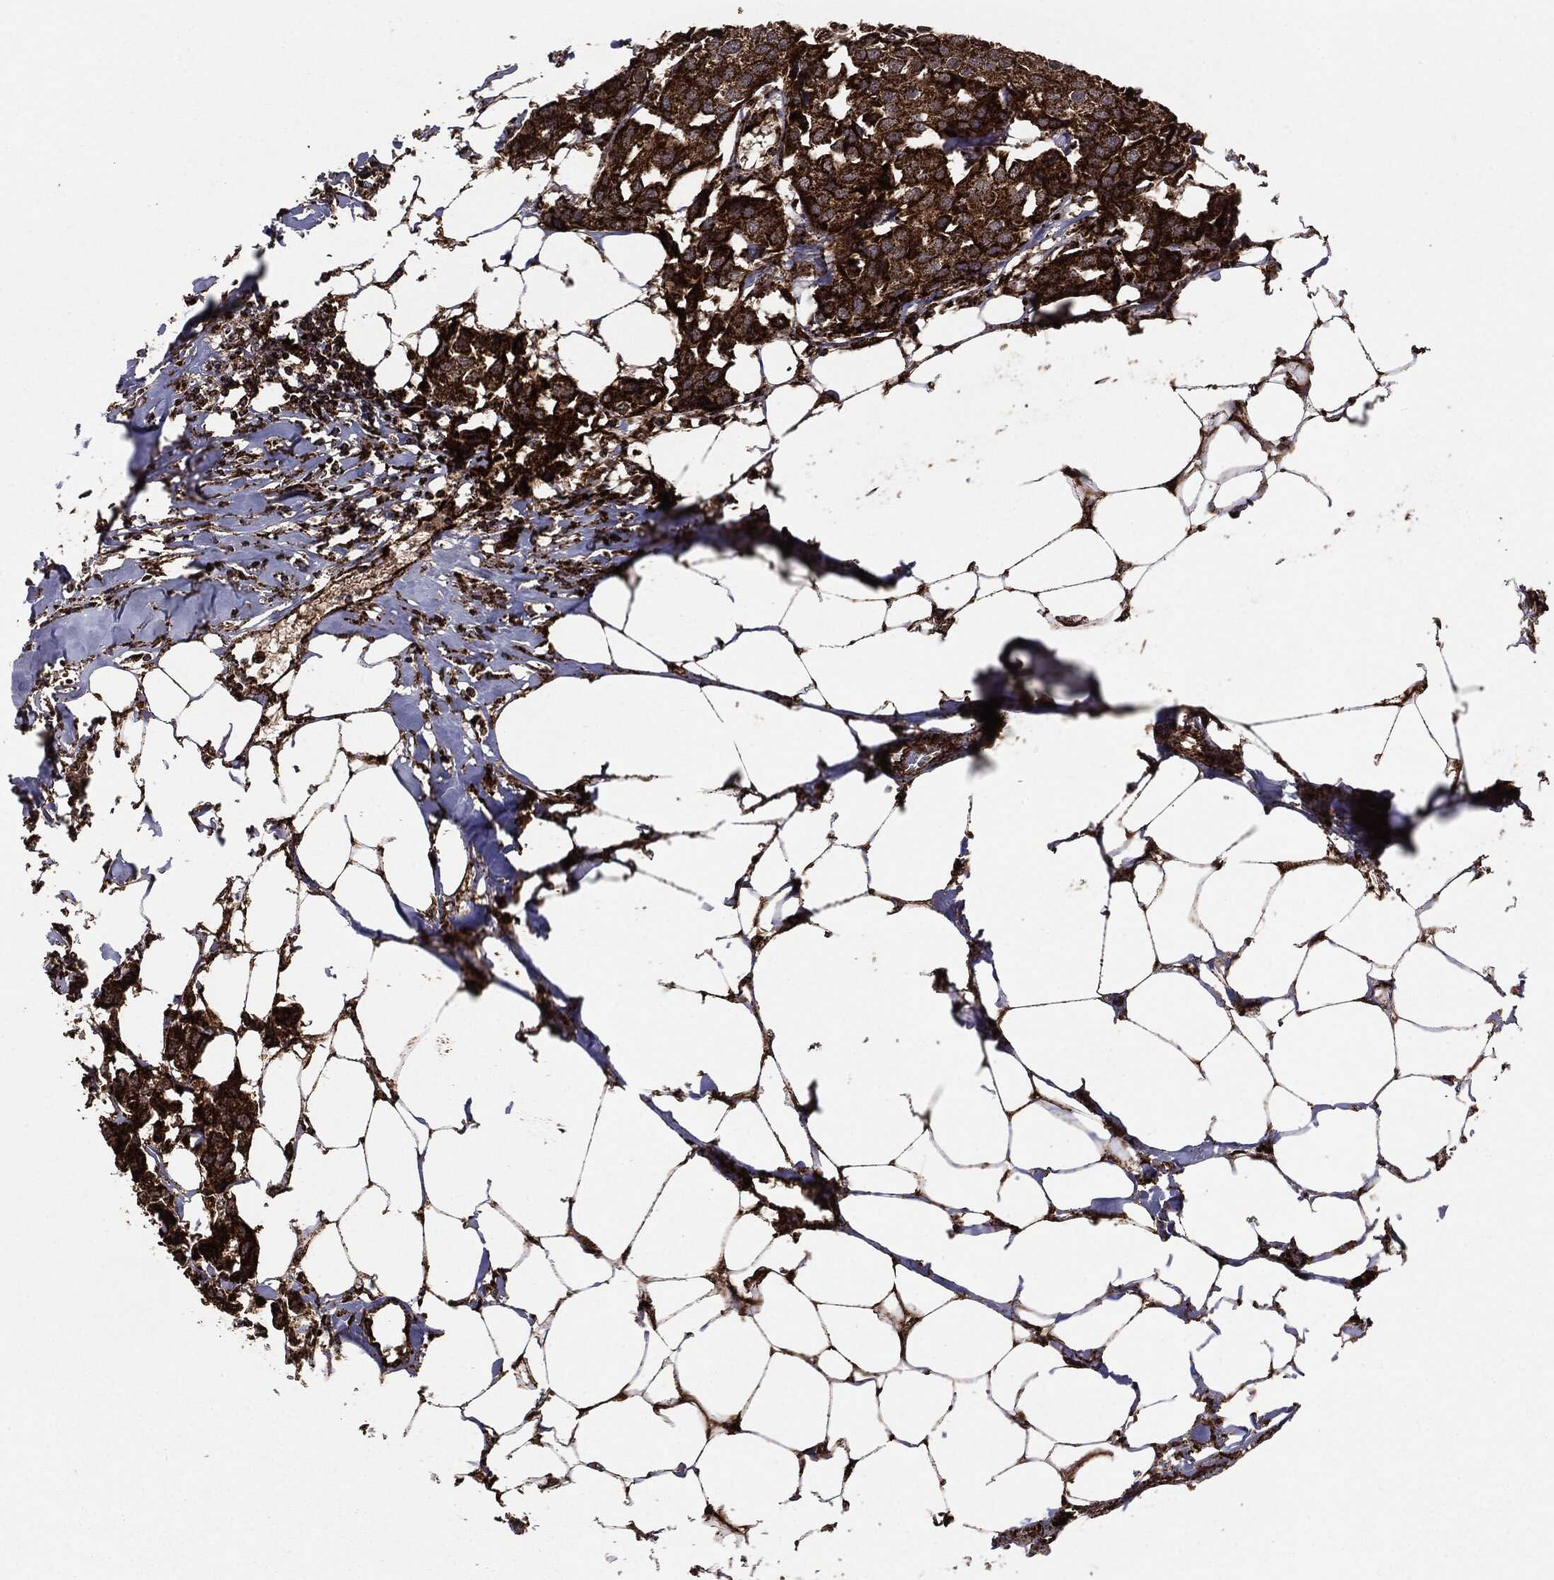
{"staining": {"intensity": "strong", "quantity": ">75%", "location": "cytoplasmic/membranous"}, "tissue": "breast cancer", "cell_type": "Tumor cells", "image_type": "cancer", "snomed": [{"axis": "morphology", "description": "Duct carcinoma"}, {"axis": "topography", "description": "Breast"}], "caption": "Immunohistochemical staining of breast intraductal carcinoma reveals high levels of strong cytoplasmic/membranous staining in approximately >75% of tumor cells. (DAB IHC, brown staining for protein, blue staining for nuclei).", "gene": "MAP2K1", "patient": {"sex": "female", "age": 80}}